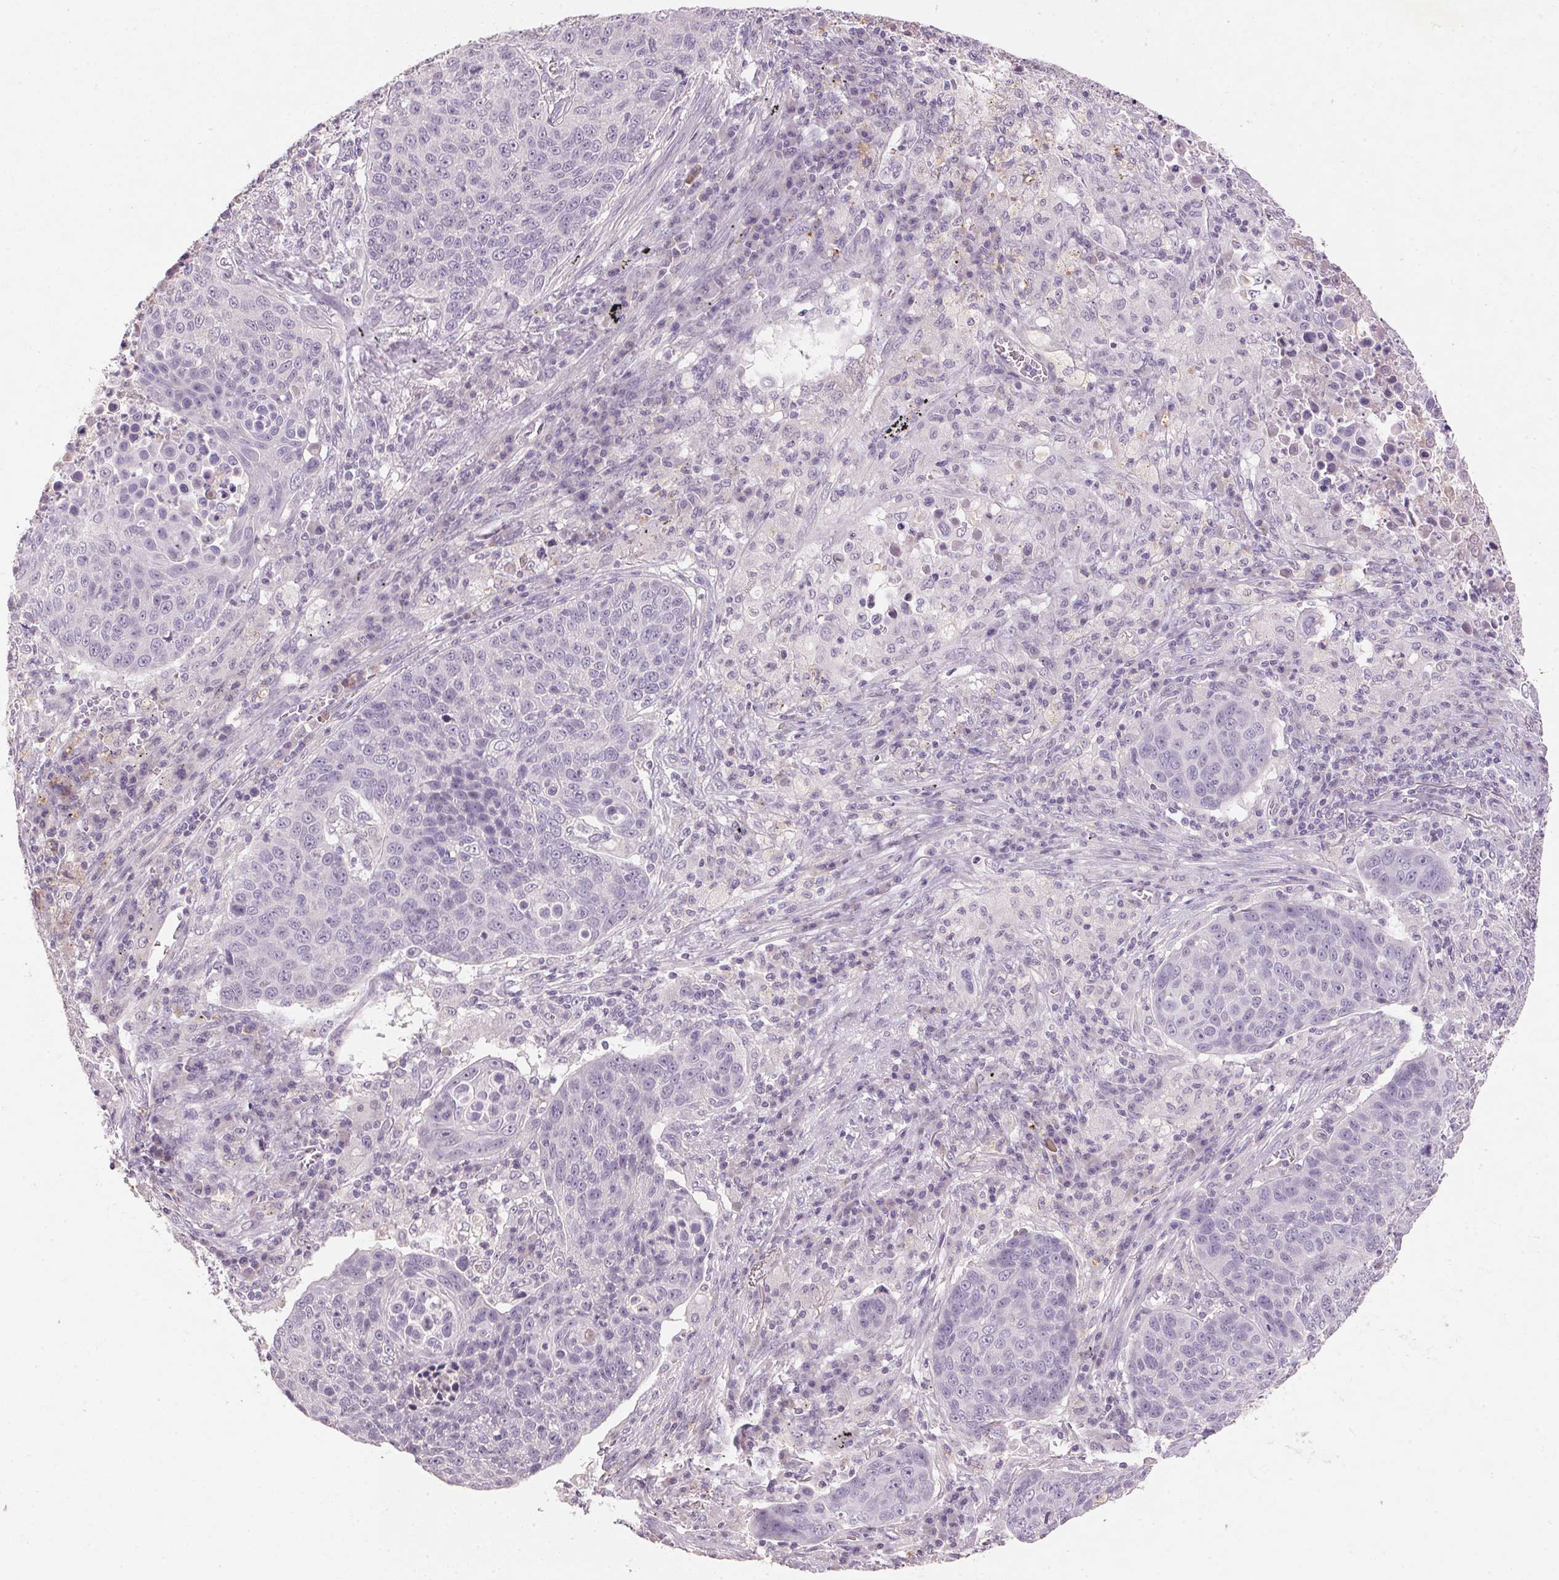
{"staining": {"intensity": "negative", "quantity": "none", "location": "none"}, "tissue": "lung cancer", "cell_type": "Tumor cells", "image_type": "cancer", "snomed": [{"axis": "morphology", "description": "Squamous cell carcinoma, NOS"}, {"axis": "topography", "description": "Lung"}], "caption": "The IHC histopathology image has no significant staining in tumor cells of lung cancer tissue.", "gene": "CXCL5", "patient": {"sex": "male", "age": 78}}